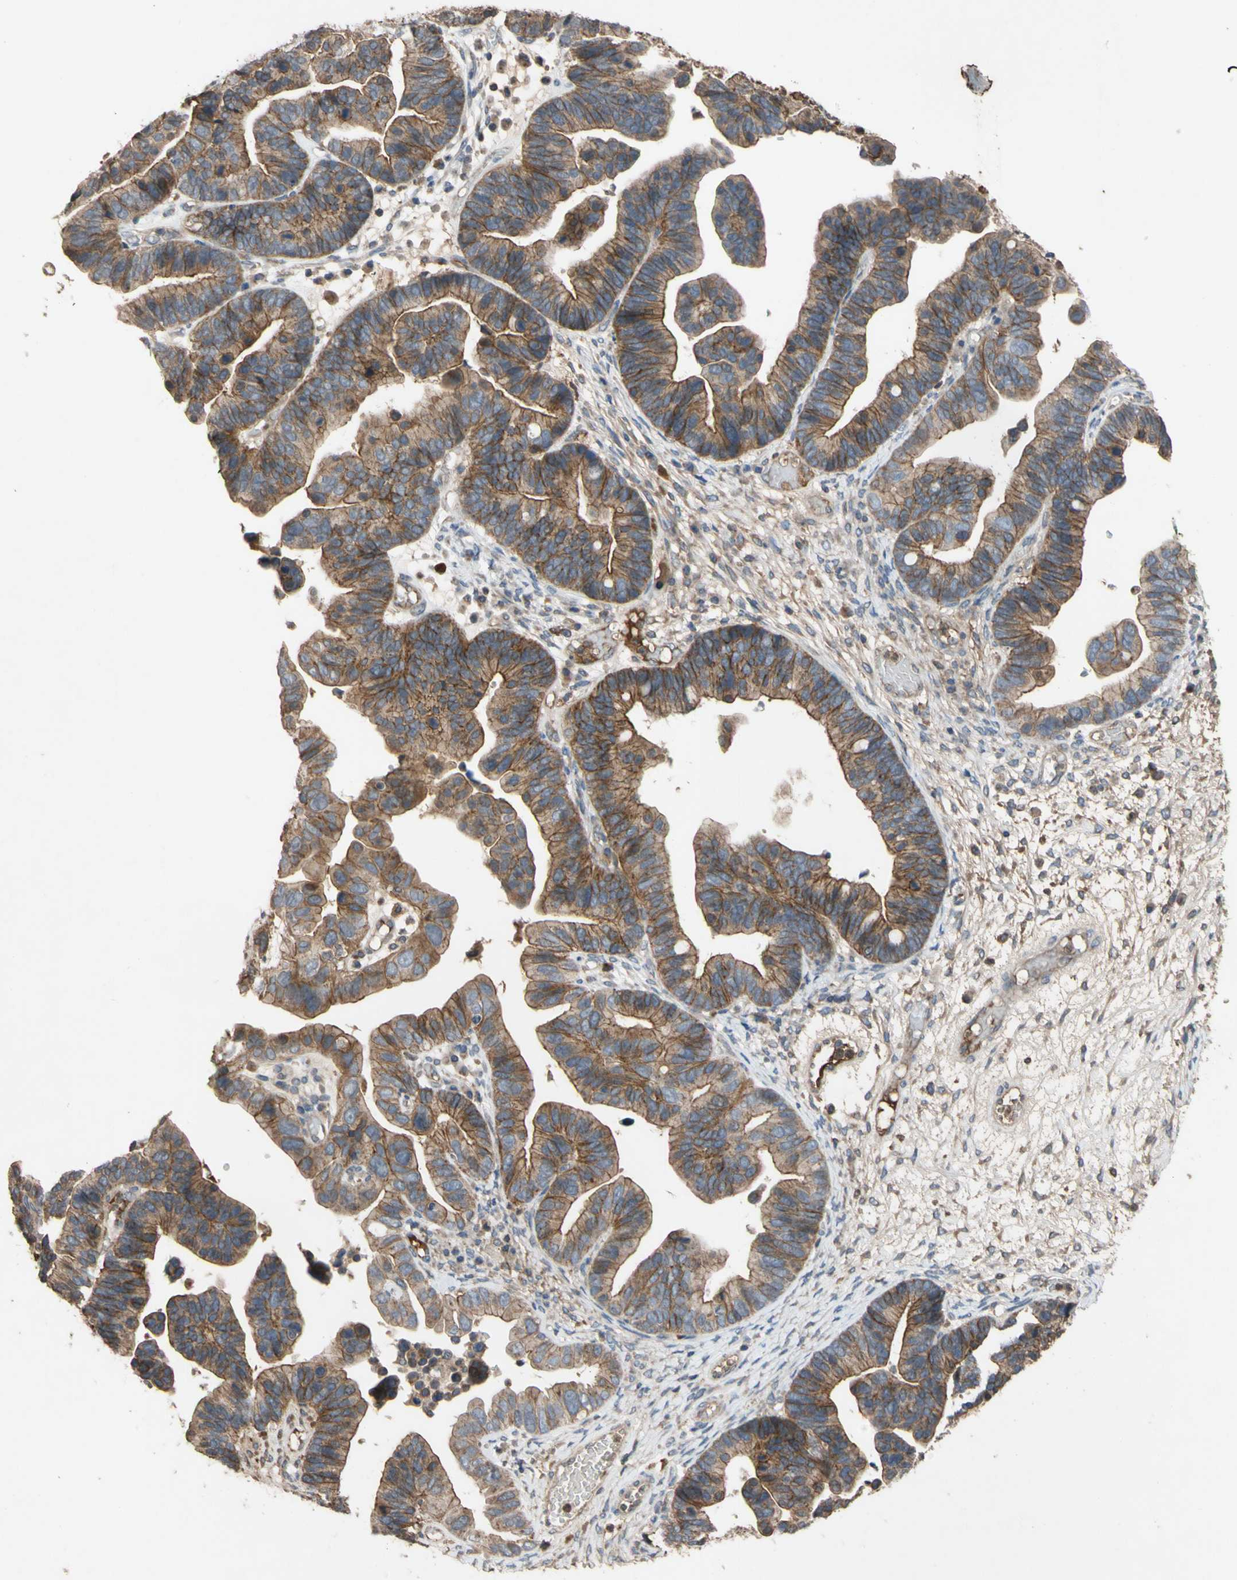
{"staining": {"intensity": "moderate", "quantity": ">75%", "location": "cytoplasmic/membranous"}, "tissue": "ovarian cancer", "cell_type": "Tumor cells", "image_type": "cancer", "snomed": [{"axis": "morphology", "description": "Cystadenocarcinoma, serous, NOS"}, {"axis": "topography", "description": "Ovary"}], "caption": "This is an image of IHC staining of ovarian serous cystadenocarcinoma, which shows moderate expression in the cytoplasmic/membranous of tumor cells.", "gene": "NECTIN3", "patient": {"sex": "female", "age": 56}}